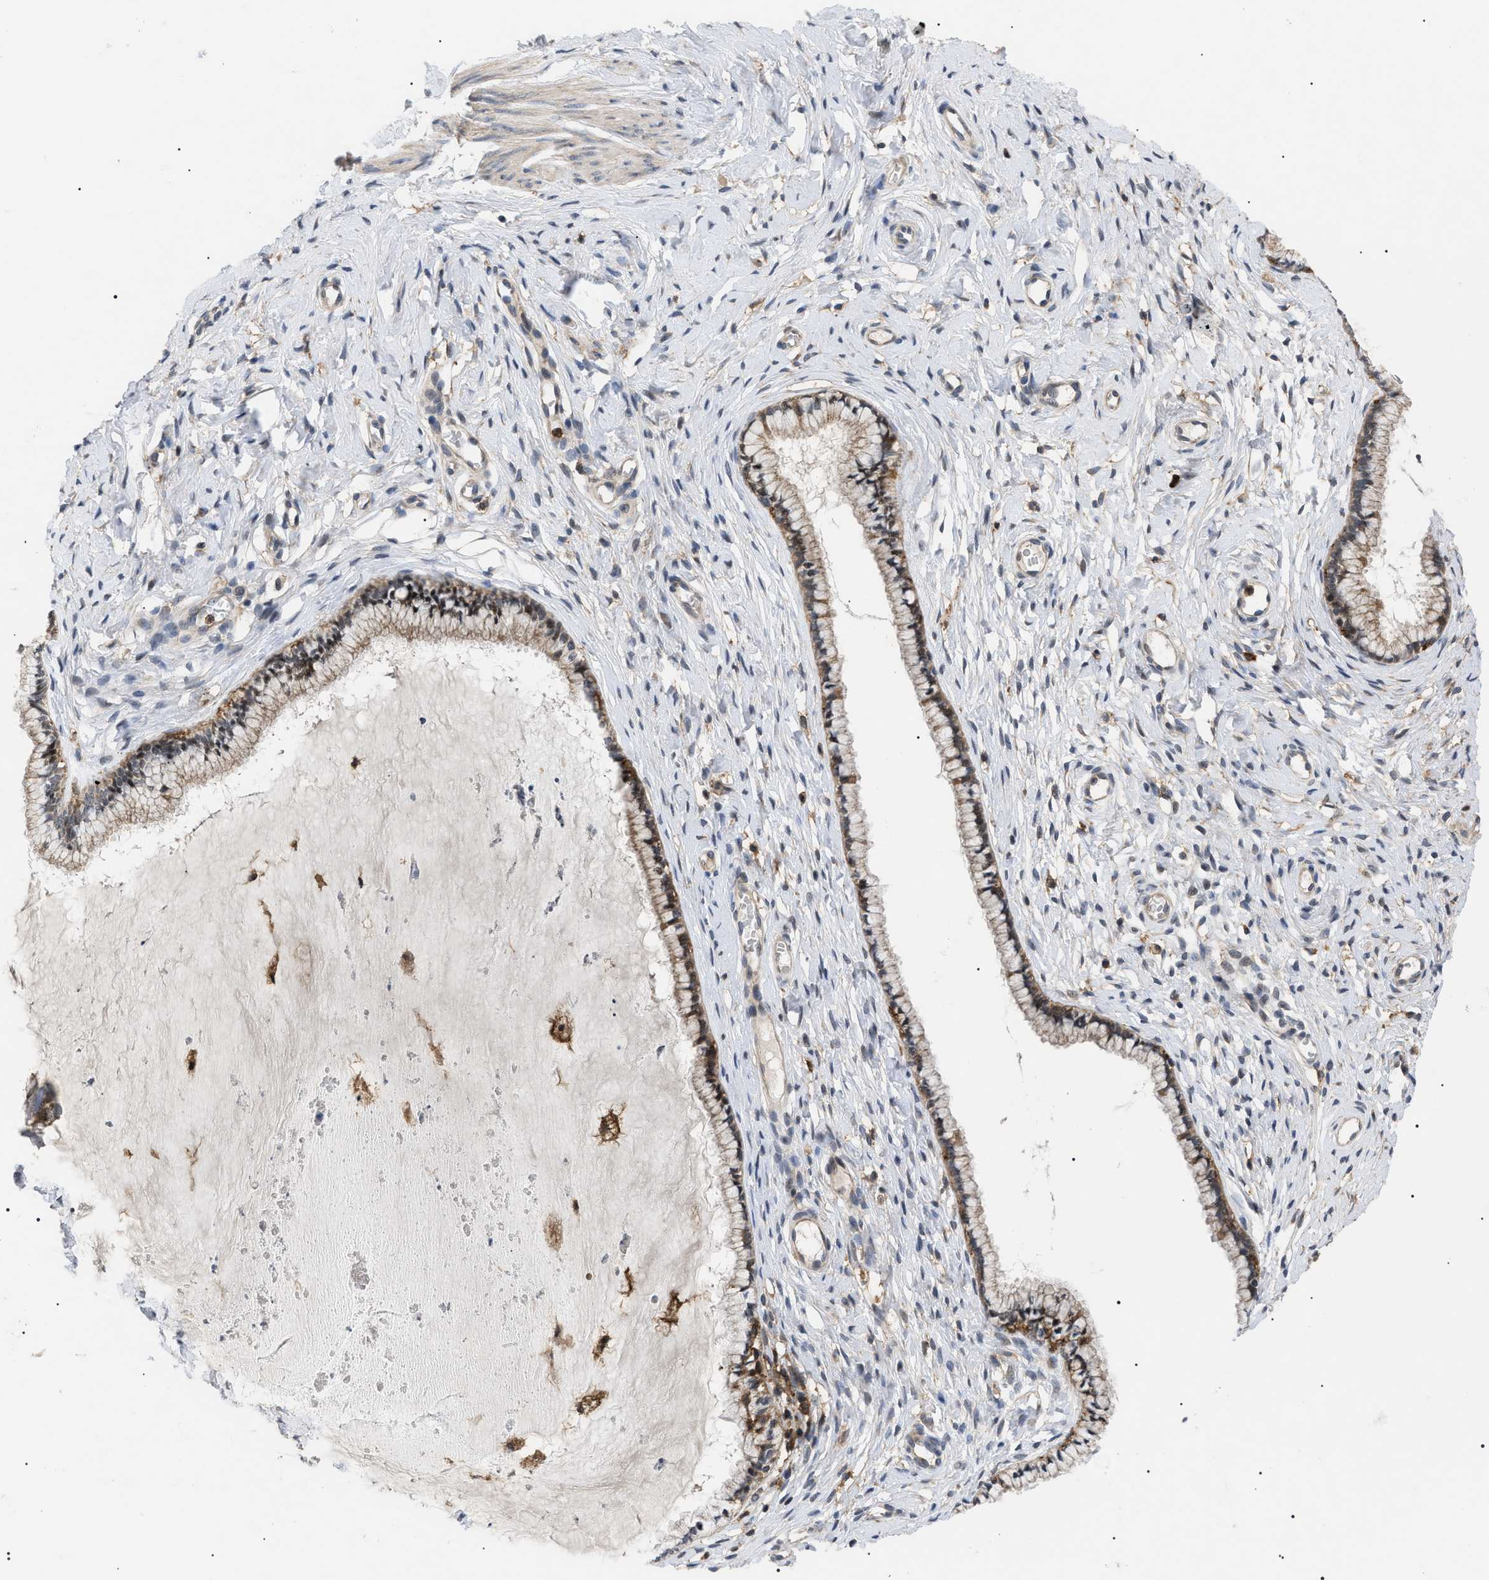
{"staining": {"intensity": "moderate", "quantity": "25%-75%", "location": "cytoplasmic/membranous"}, "tissue": "cervix", "cell_type": "Glandular cells", "image_type": "normal", "snomed": [{"axis": "morphology", "description": "Normal tissue, NOS"}, {"axis": "topography", "description": "Cervix"}], "caption": "Immunohistochemistry (IHC) of unremarkable cervix displays medium levels of moderate cytoplasmic/membranous staining in about 25%-75% of glandular cells.", "gene": "CD300A", "patient": {"sex": "female", "age": 65}}